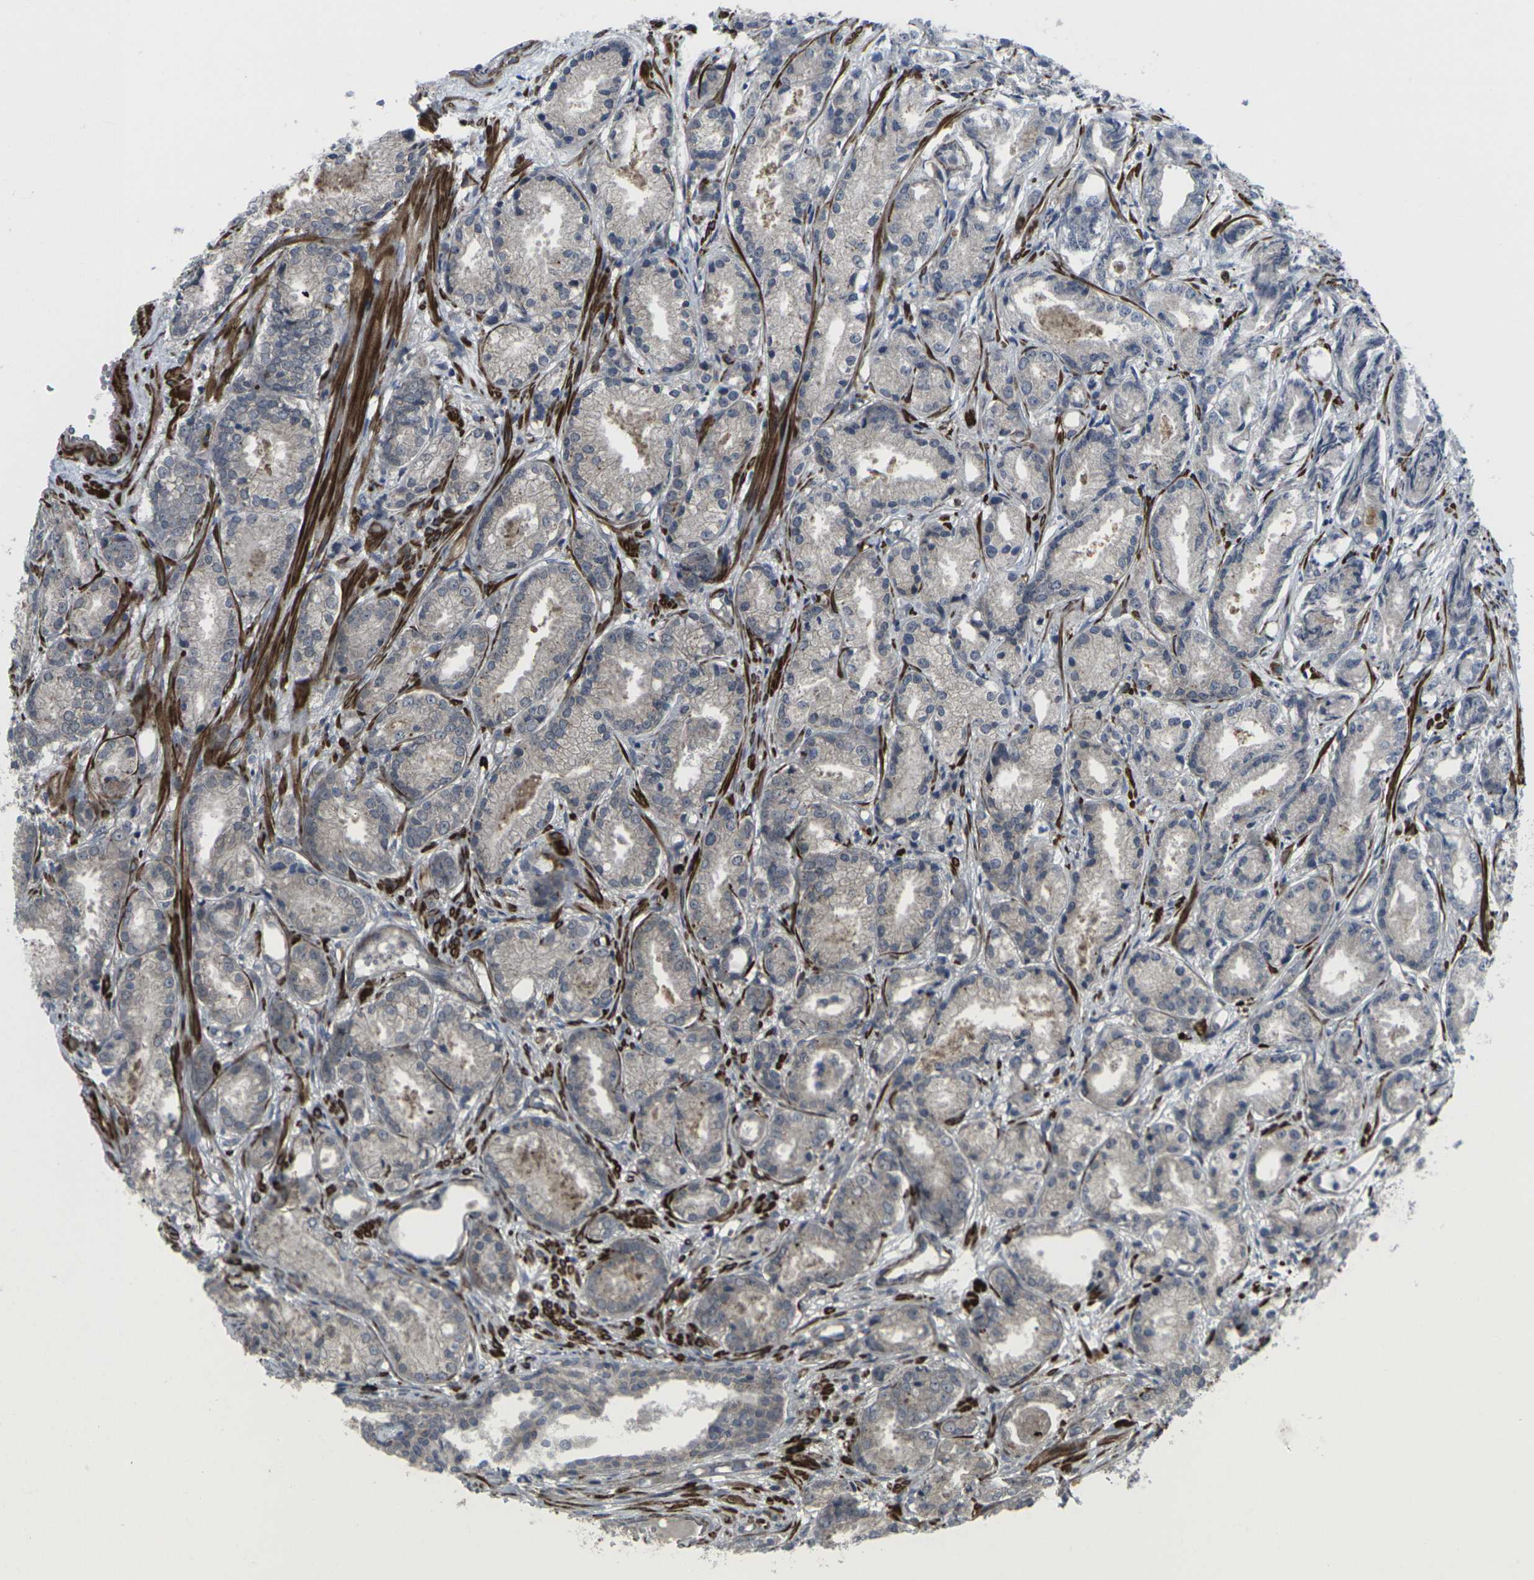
{"staining": {"intensity": "negative", "quantity": "none", "location": "none"}, "tissue": "prostate cancer", "cell_type": "Tumor cells", "image_type": "cancer", "snomed": [{"axis": "morphology", "description": "Adenocarcinoma, Low grade"}, {"axis": "topography", "description": "Prostate"}], "caption": "High power microscopy micrograph of an IHC micrograph of prostate cancer (adenocarcinoma (low-grade)), revealing no significant expression in tumor cells. Brightfield microscopy of immunohistochemistry (IHC) stained with DAB (brown) and hematoxylin (blue), captured at high magnification.", "gene": "CCR10", "patient": {"sex": "male", "age": 72}}